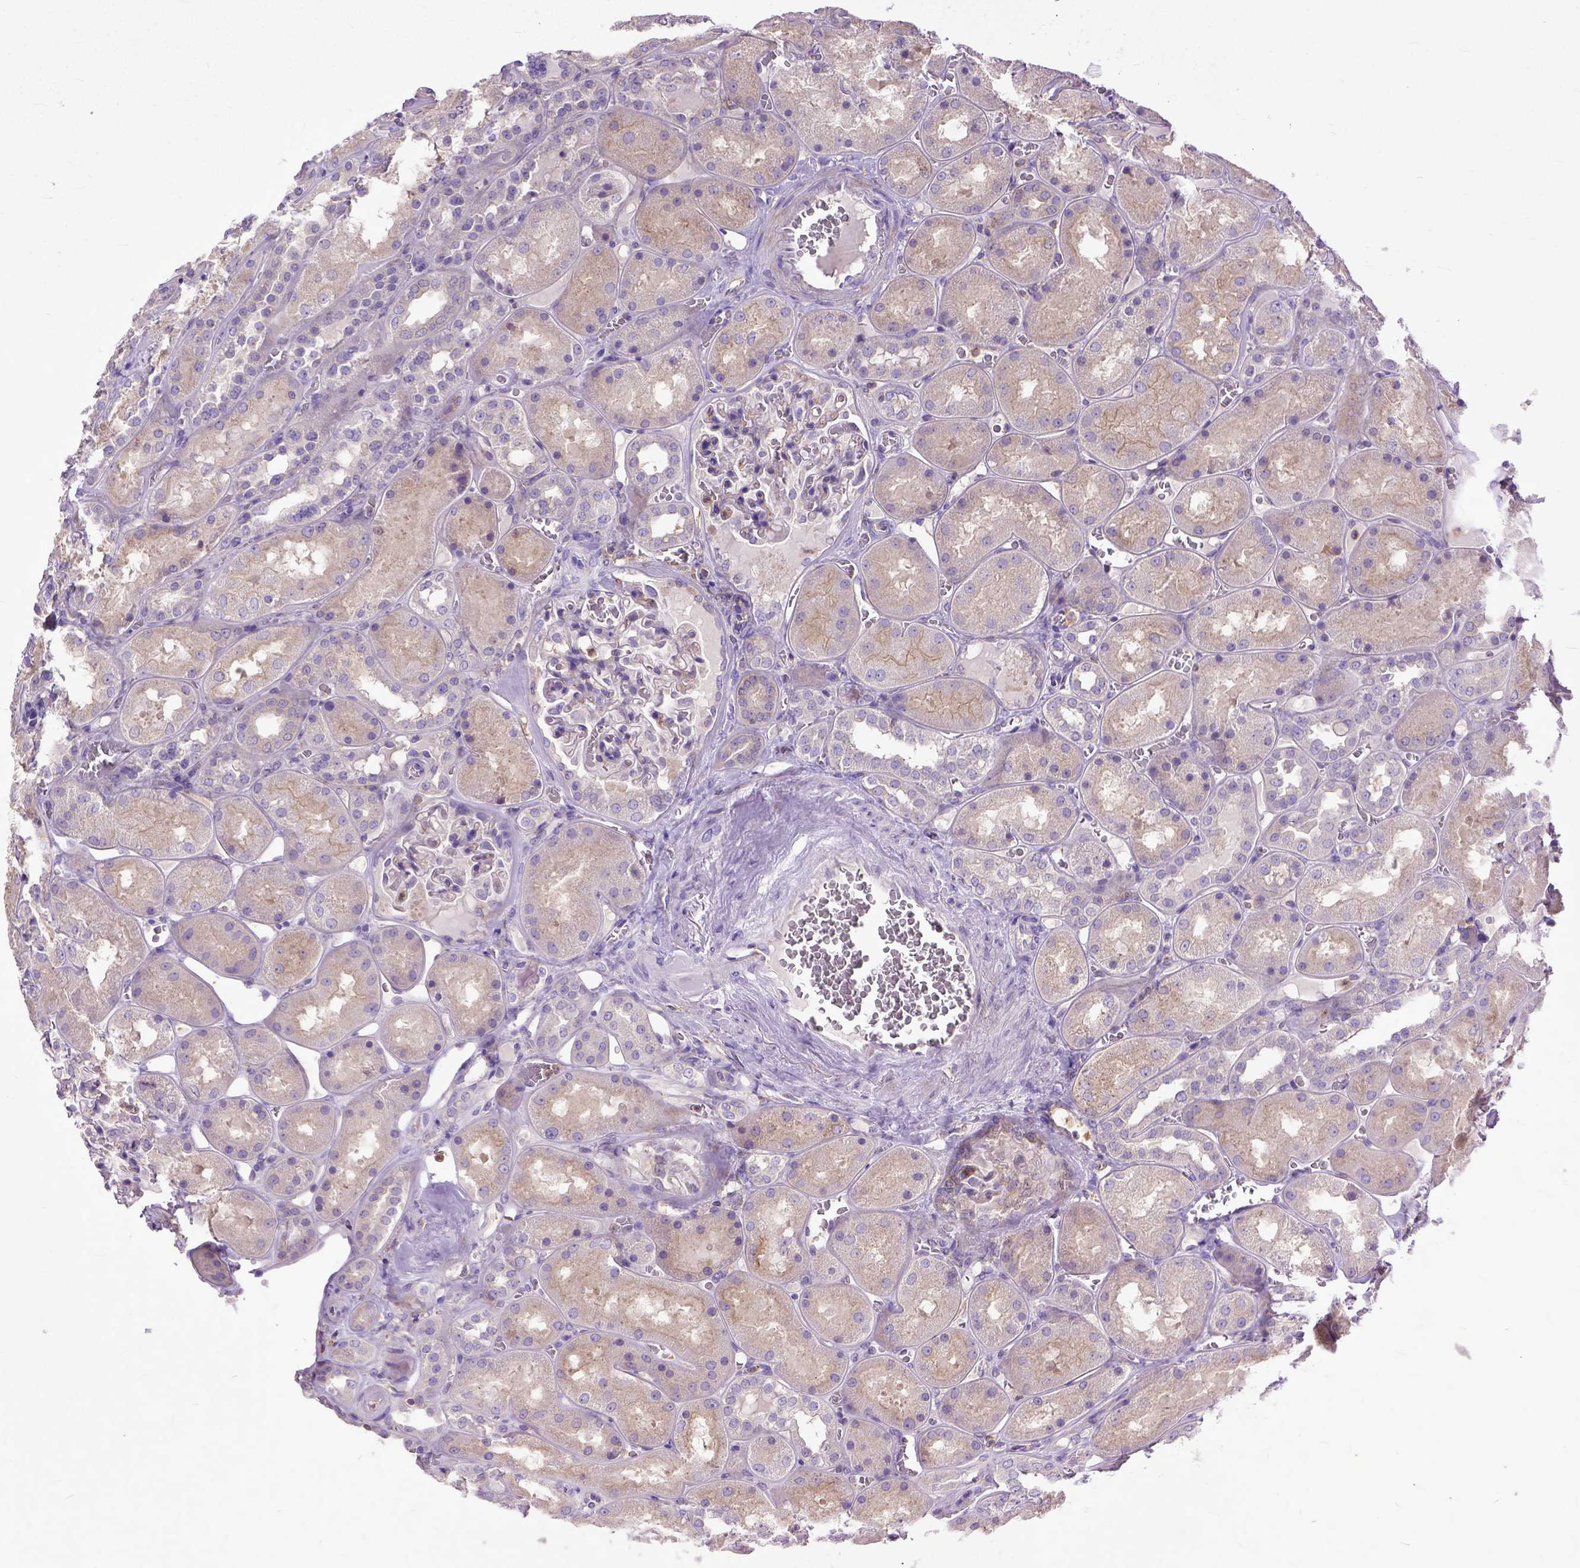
{"staining": {"intensity": "moderate", "quantity": "<25%", "location": "cytoplasmic/membranous"}, "tissue": "kidney", "cell_type": "Cells in glomeruli", "image_type": "normal", "snomed": [{"axis": "morphology", "description": "Normal tissue, NOS"}, {"axis": "topography", "description": "Kidney"}], "caption": "Cells in glomeruli reveal low levels of moderate cytoplasmic/membranous expression in about <25% of cells in normal kidney.", "gene": "NAMPT", "patient": {"sex": "male", "age": 73}}